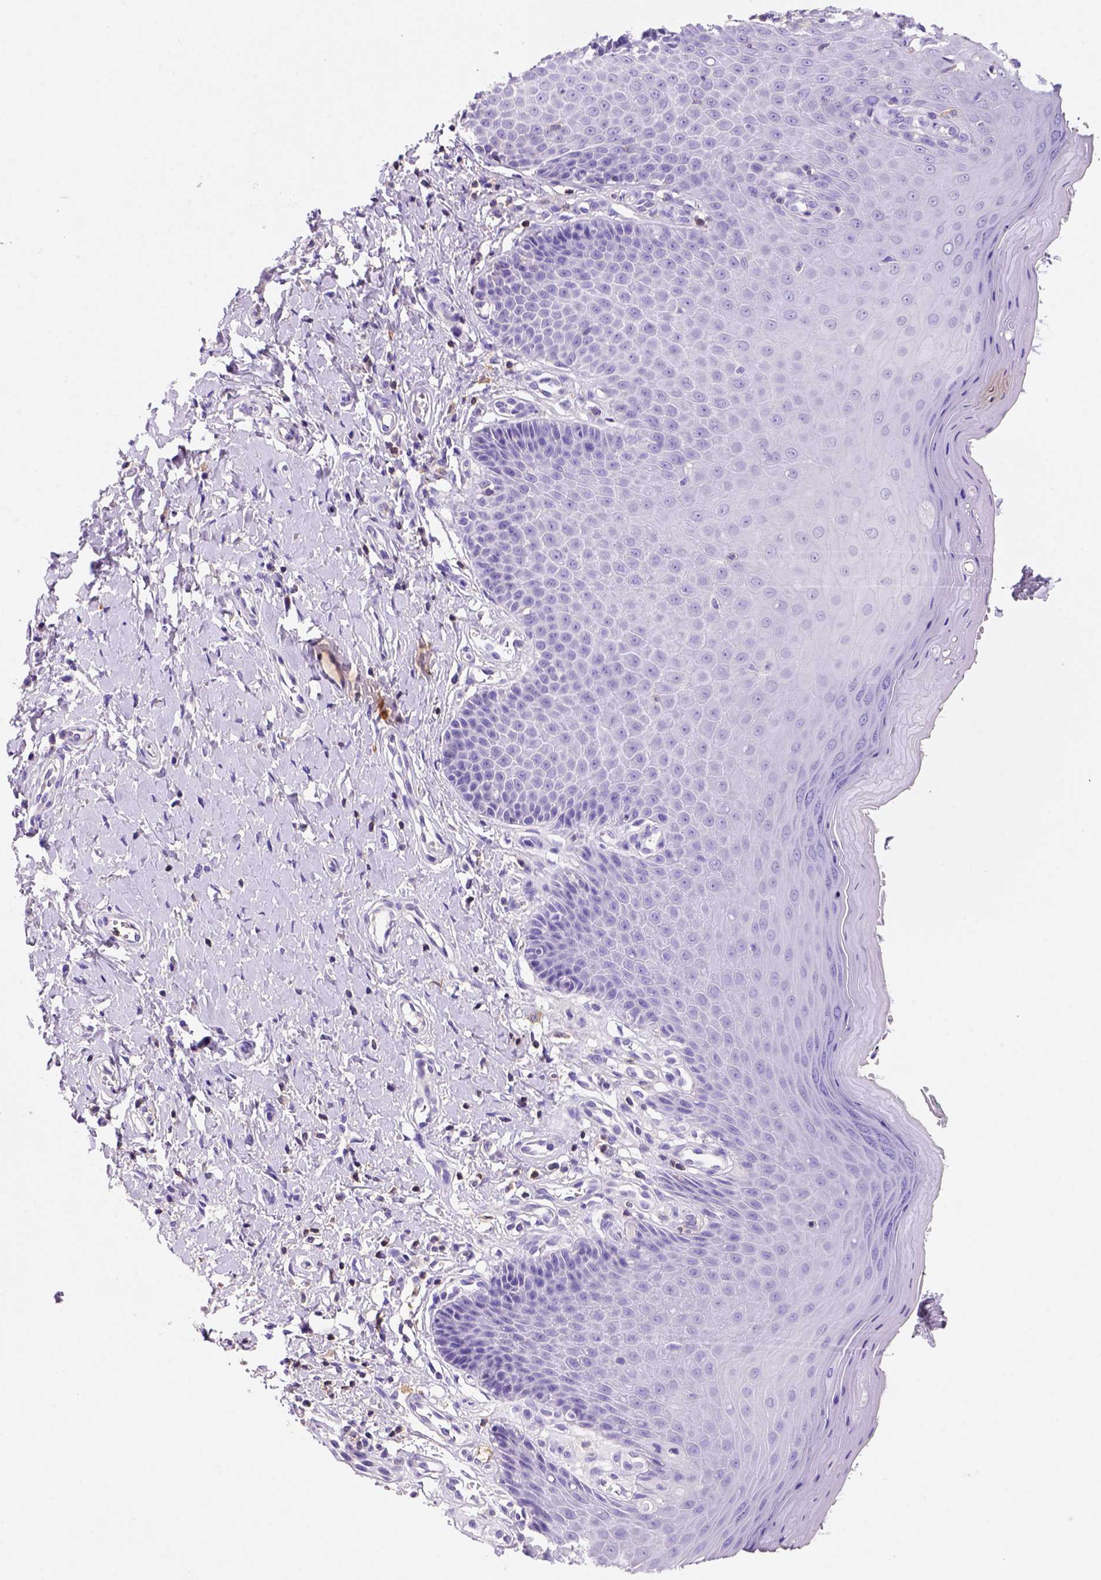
{"staining": {"intensity": "negative", "quantity": "none", "location": "none"}, "tissue": "vagina", "cell_type": "Squamous epithelial cells", "image_type": "normal", "snomed": [{"axis": "morphology", "description": "Normal tissue, NOS"}, {"axis": "topography", "description": "Vagina"}], "caption": "Immunohistochemistry histopathology image of unremarkable vagina stained for a protein (brown), which shows no positivity in squamous epithelial cells. The staining was performed using DAB to visualize the protein expression in brown, while the nuclei were stained in blue with hematoxylin (Magnification: 20x).", "gene": "INPP5D", "patient": {"sex": "female", "age": 83}}